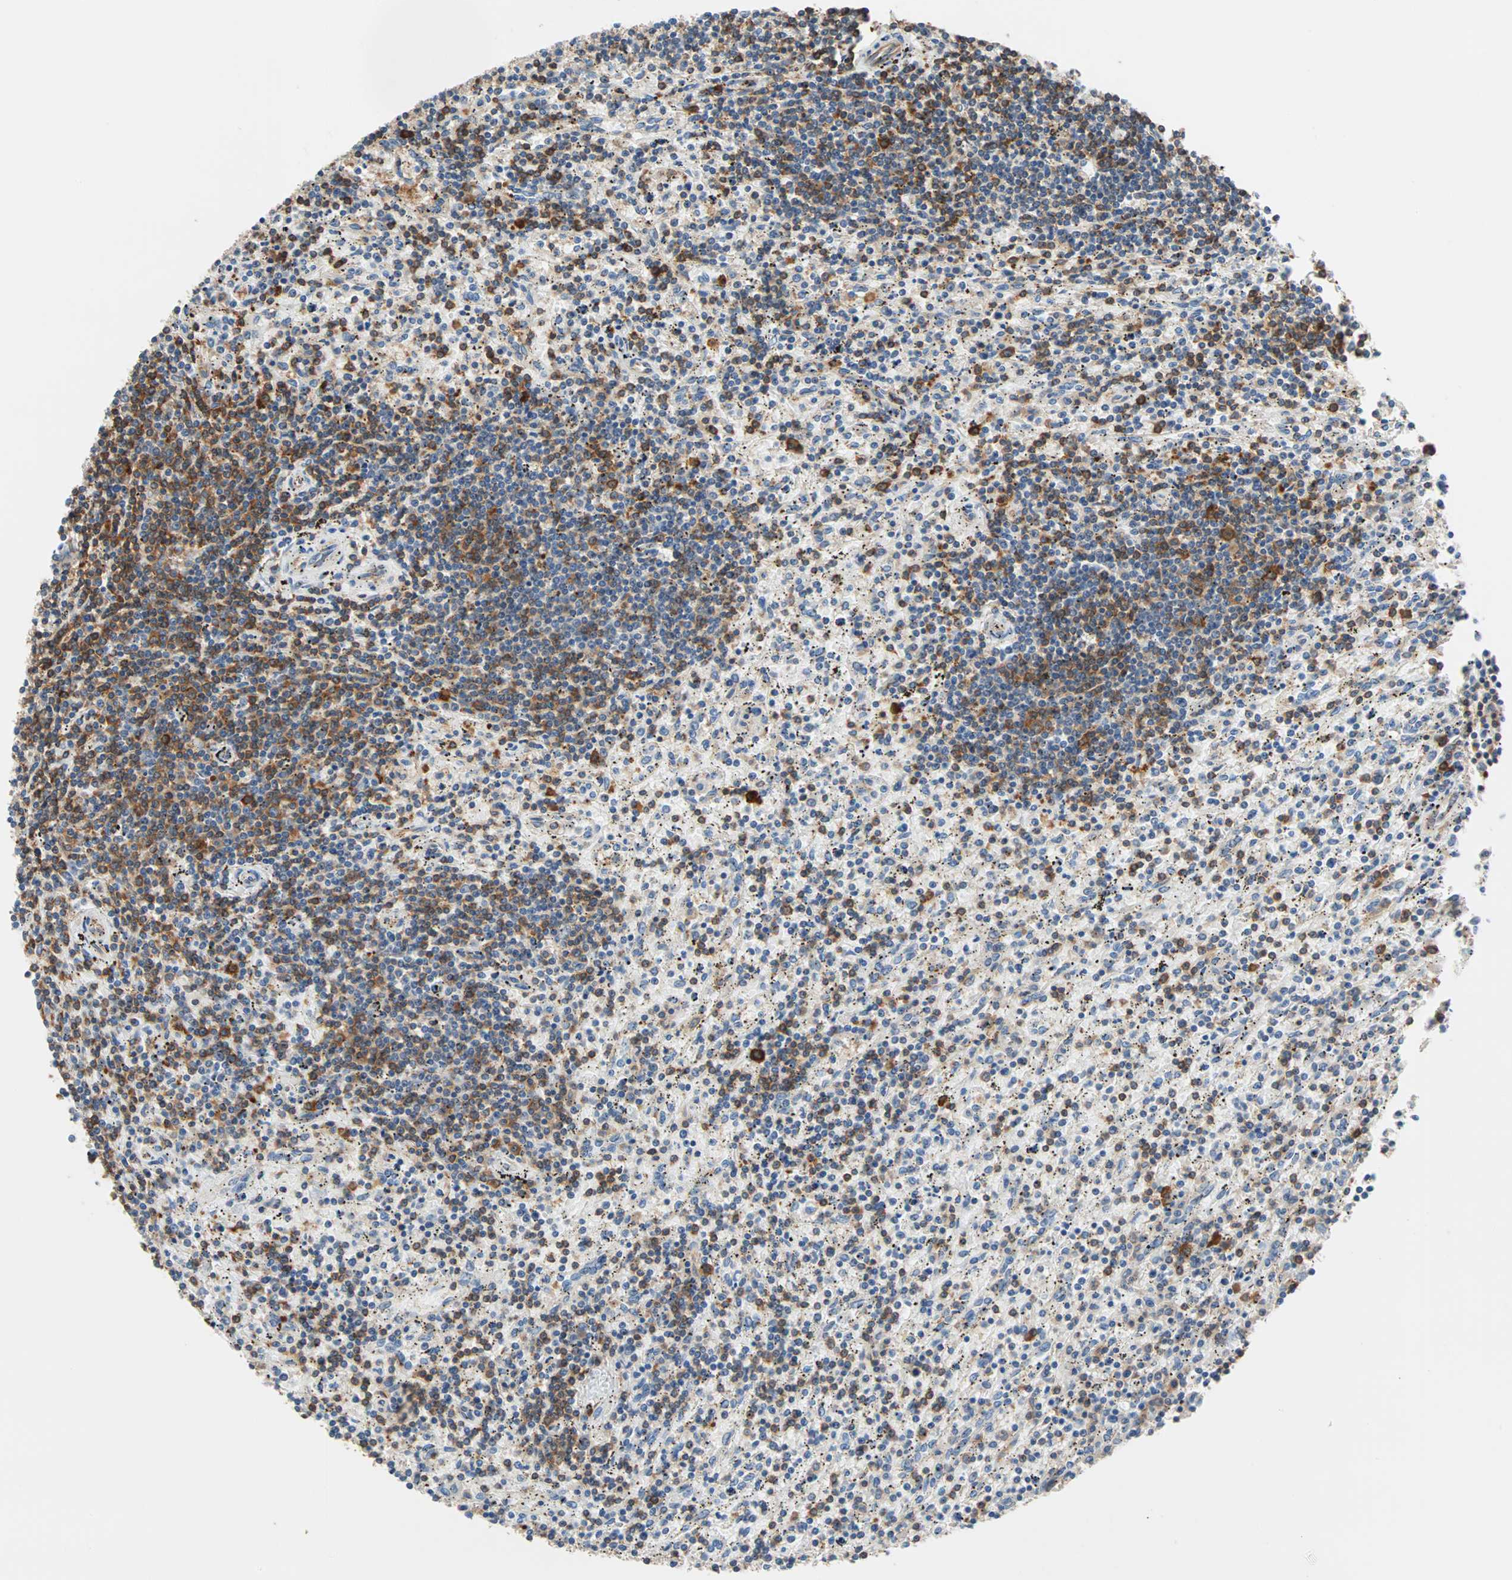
{"staining": {"intensity": "moderate", "quantity": "25%-75%", "location": "cytoplasmic/membranous"}, "tissue": "lymphoma", "cell_type": "Tumor cells", "image_type": "cancer", "snomed": [{"axis": "morphology", "description": "Malignant lymphoma, non-Hodgkin's type, Low grade"}, {"axis": "topography", "description": "Spleen"}], "caption": "Protein staining by immunohistochemistry exhibits moderate cytoplasmic/membranous expression in about 25%-75% of tumor cells in lymphoma. The protein of interest is shown in brown color, while the nuclei are stained blue.", "gene": "EEF2", "patient": {"sex": "male", "age": 76}}